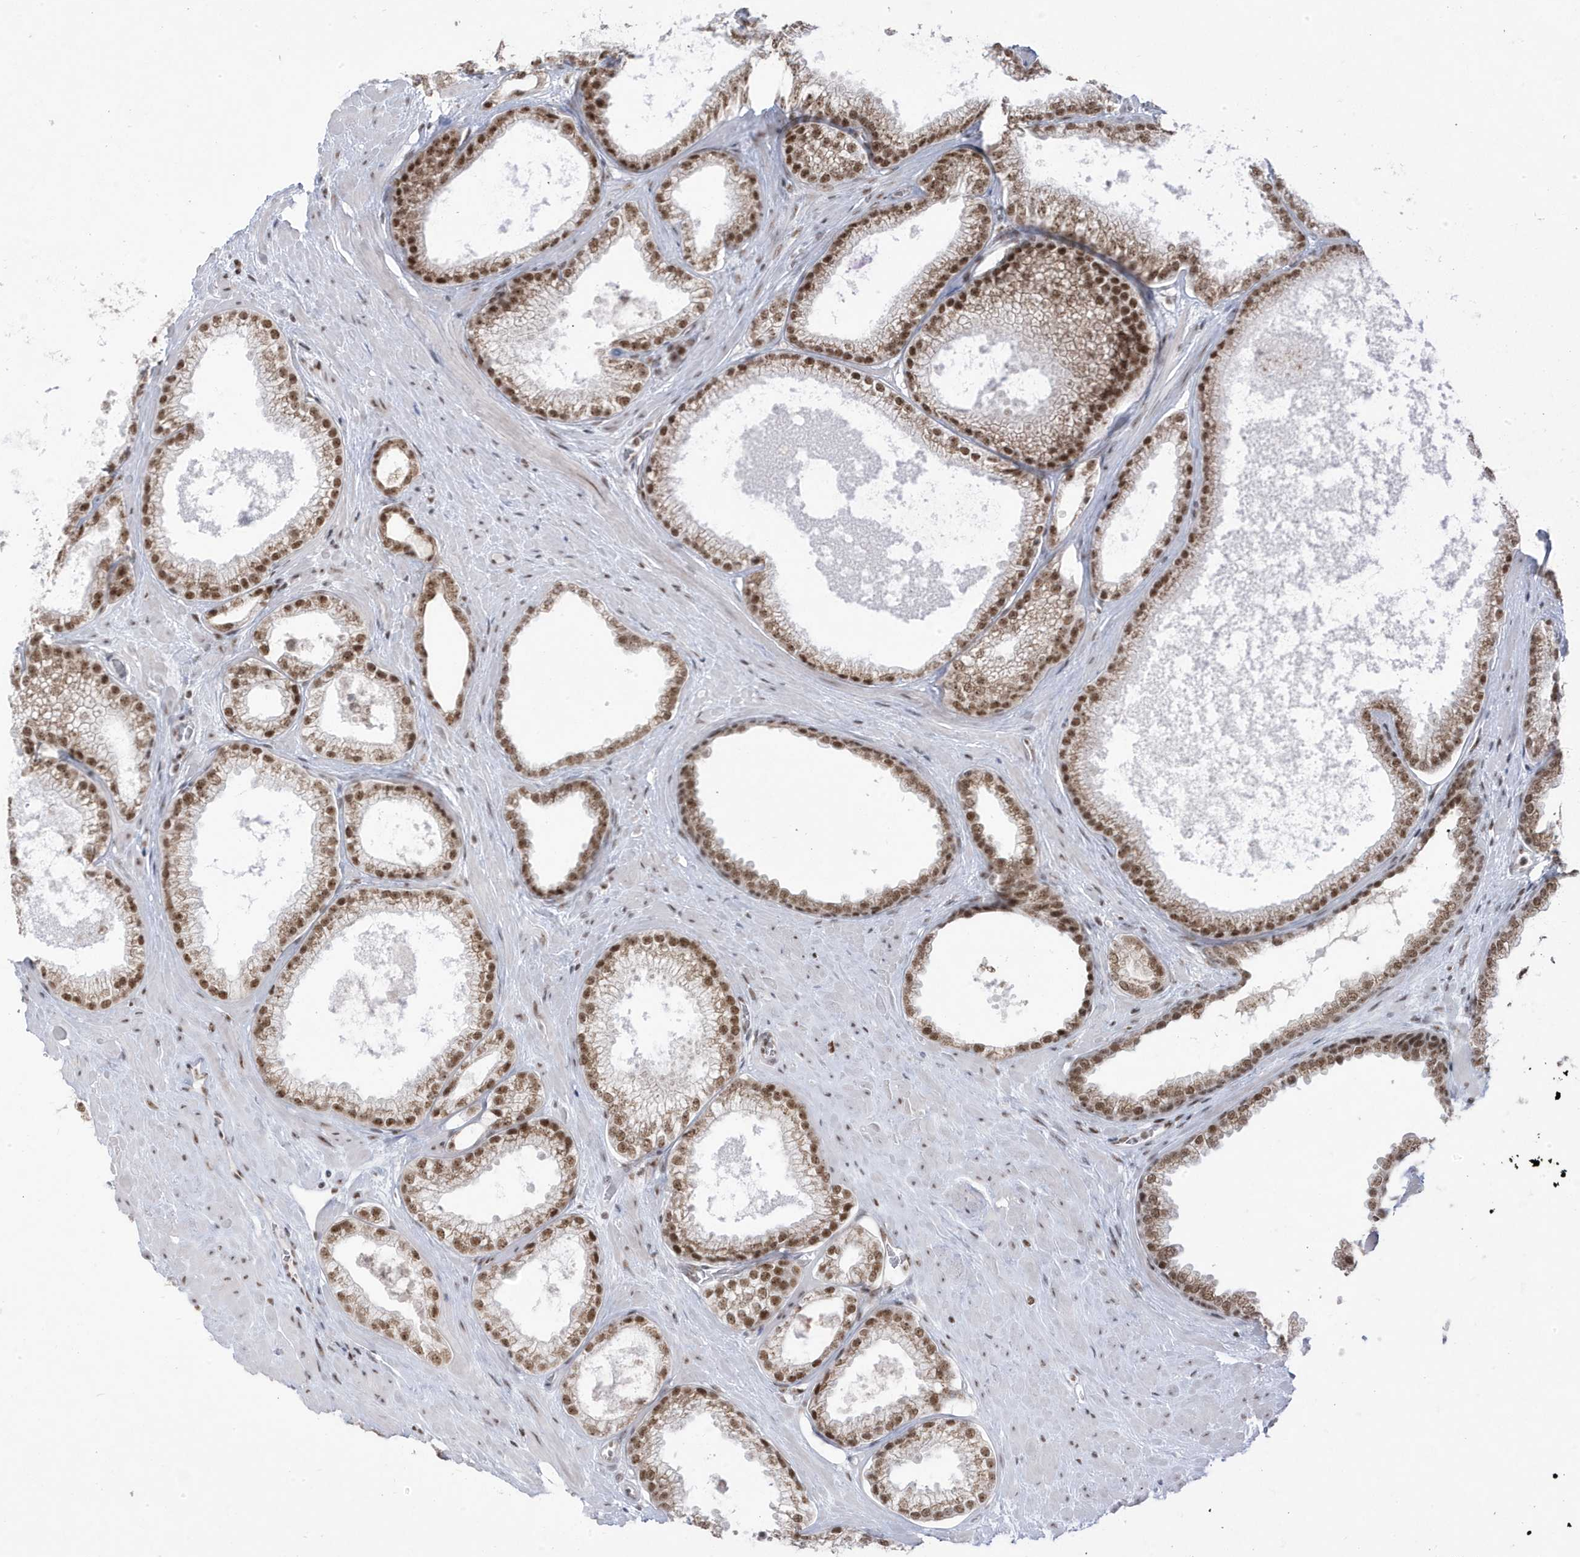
{"staining": {"intensity": "moderate", "quantity": ">75%", "location": "nuclear"}, "tissue": "prostate cancer", "cell_type": "Tumor cells", "image_type": "cancer", "snomed": [{"axis": "morphology", "description": "Adenocarcinoma, Low grade"}, {"axis": "topography", "description": "Prostate"}], "caption": "Immunohistochemistry of human low-grade adenocarcinoma (prostate) reveals medium levels of moderate nuclear expression in about >75% of tumor cells. The staining was performed using DAB (3,3'-diaminobenzidine) to visualize the protein expression in brown, while the nuclei were stained in blue with hematoxylin (Magnification: 20x).", "gene": "MTREX", "patient": {"sex": "male", "age": 62}}